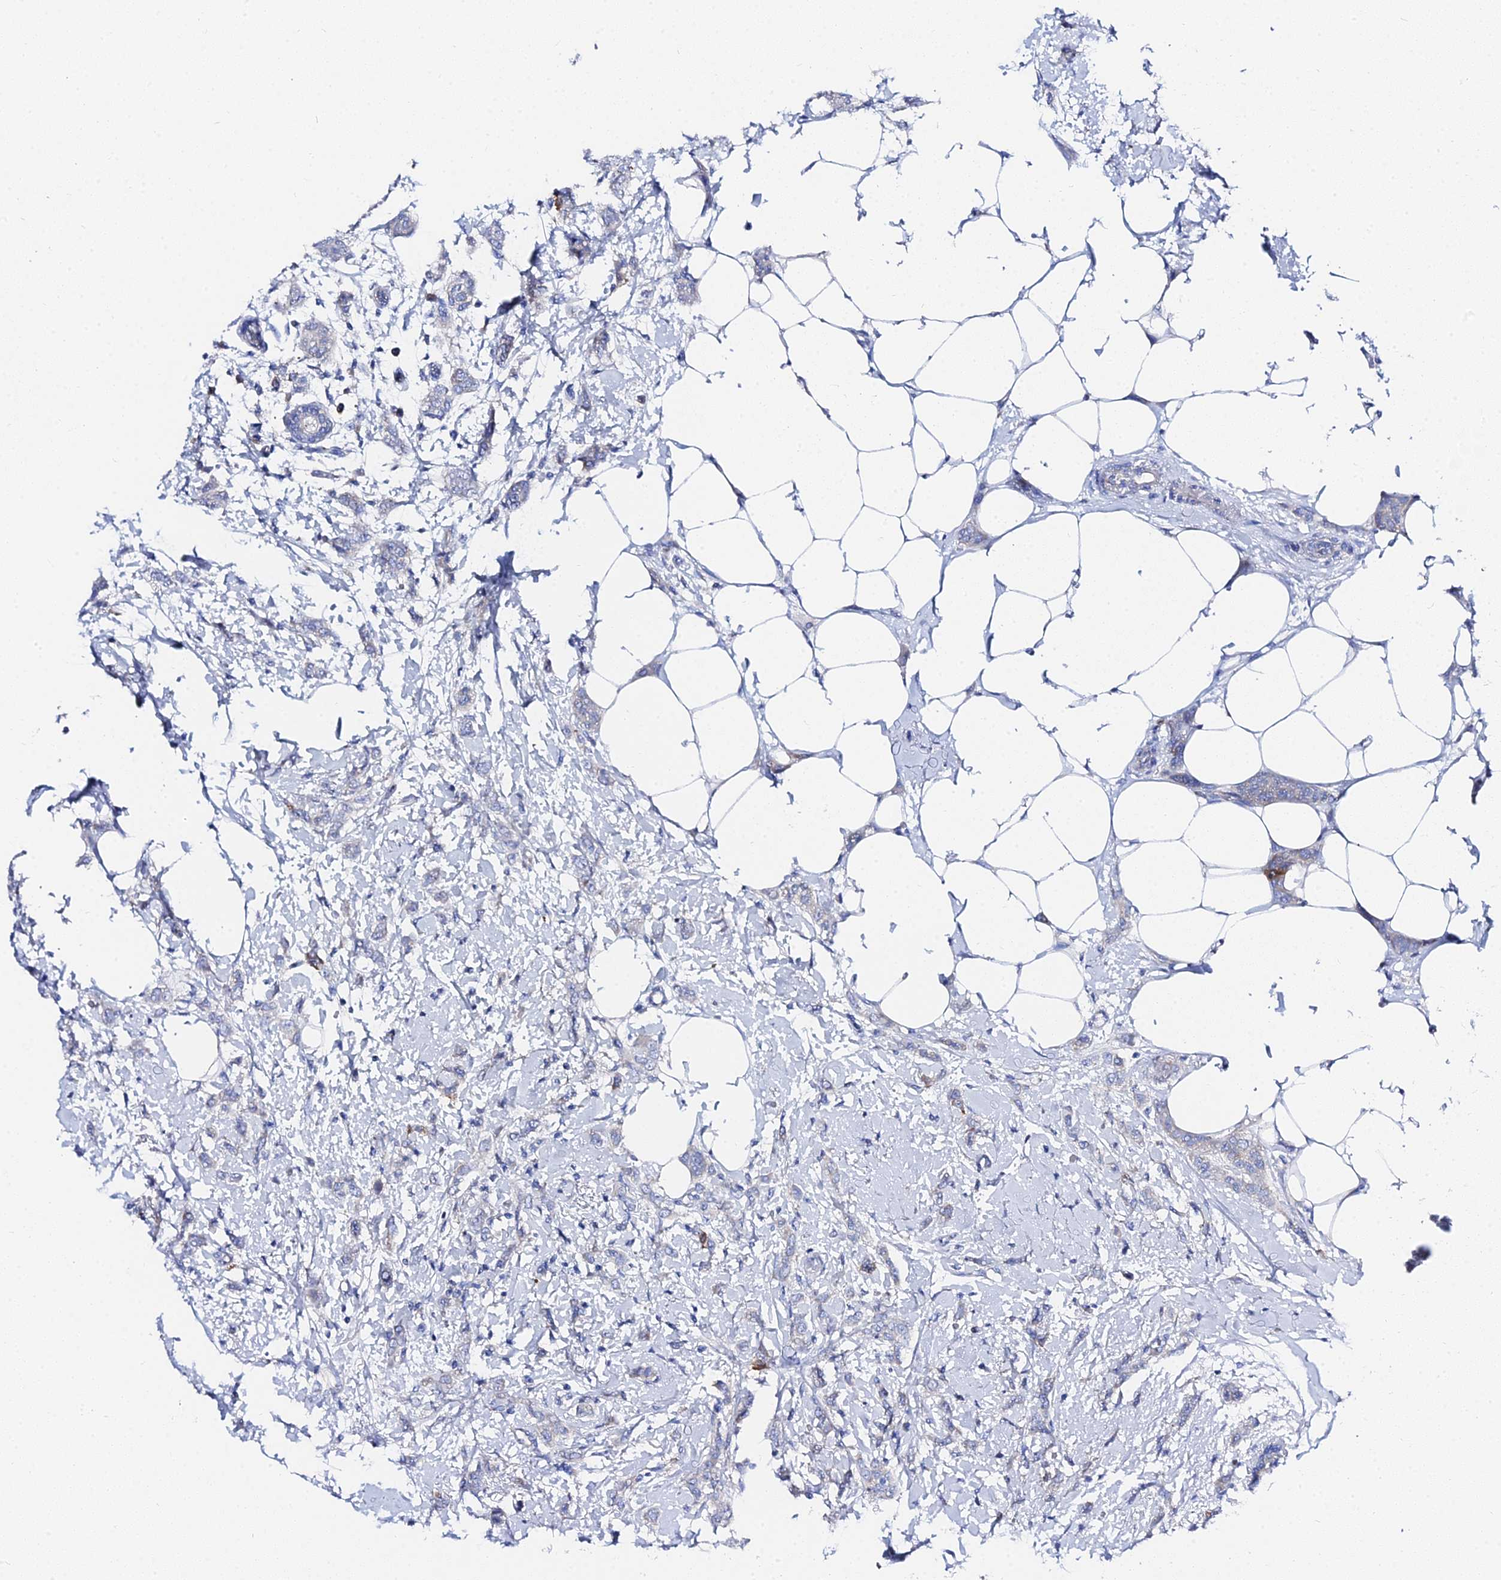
{"staining": {"intensity": "weak", "quantity": "<25%", "location": "cytoplasmic/membranous"}, "tissue": "breast cancer", "cell_type": "Tumor cells", "image_type": "cancer", "snomed": [{"axis": "morphology", "description": "Duct carcinoma"}, {"axis": "topography", "description": "Breast"}], "caption": "High magnification brightfield microscopy of breast cancer stained with DAB (brown) and counterstained with hematoxylin (blue): tumor cells show no significant expression.", "gene": "PTTG1", "patient": {"sex": "female", "age": 72}}